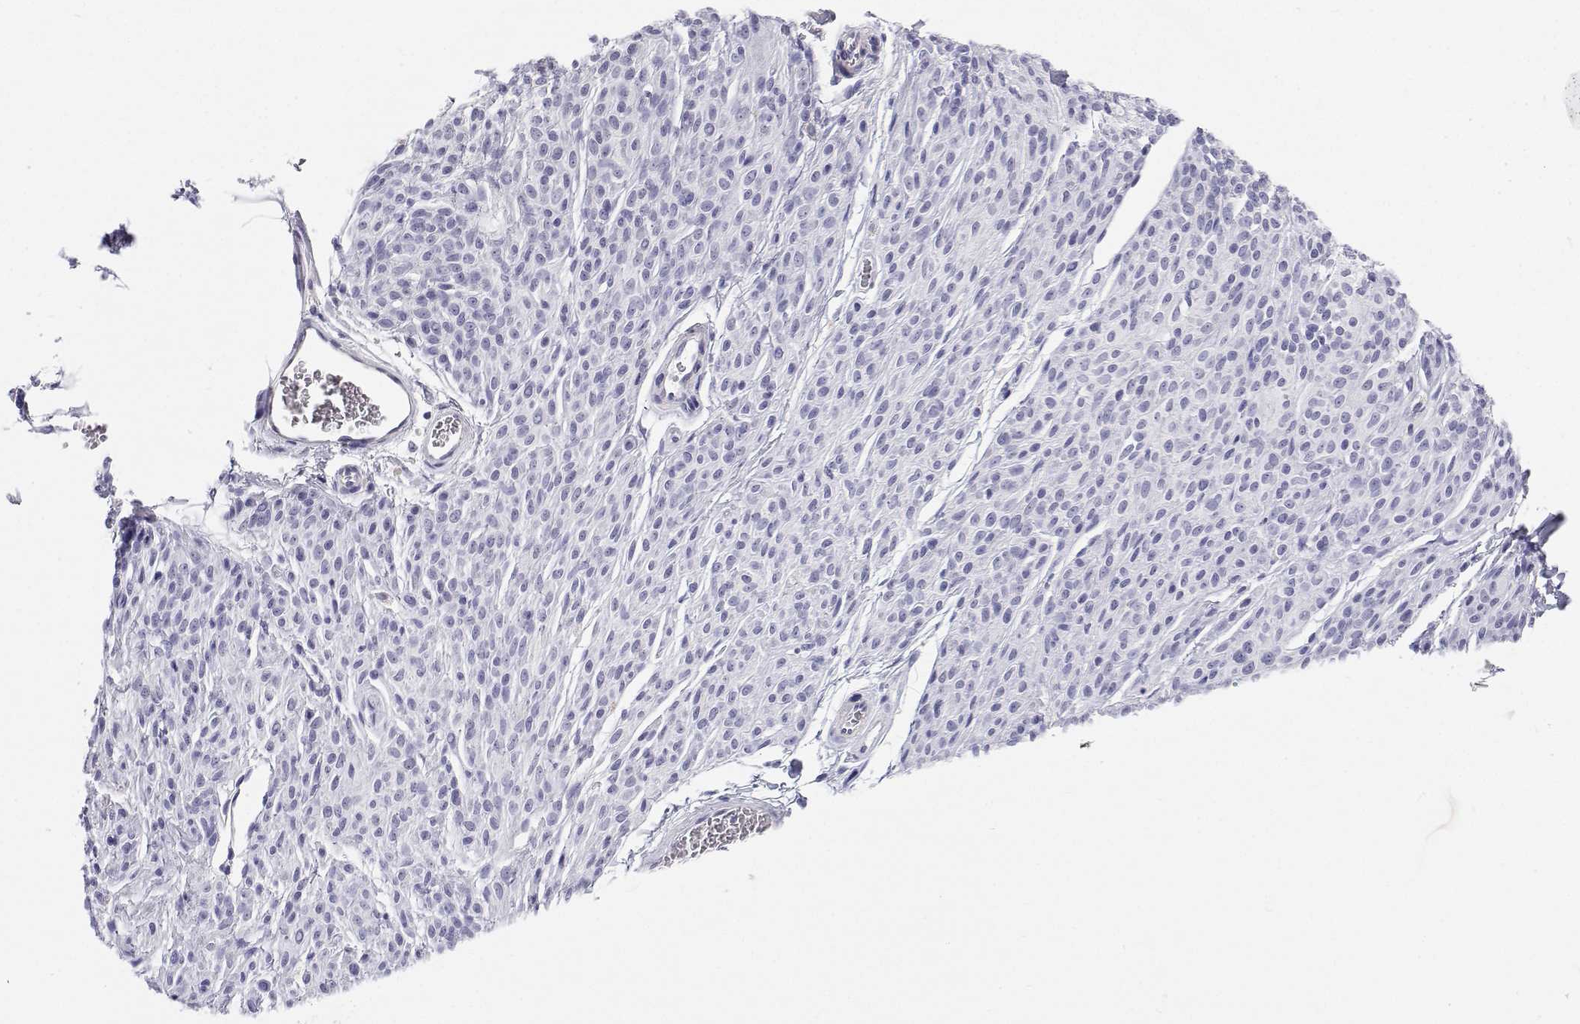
{"staining": {"intensity": "negative", "quantity": "none", "location": "none"}, "tissue": "melanoma", "cell_type": "Tumor cells", "image_type": "cancer", "snomed": [{"axis": "morphology", "description": "Malignant melanoma, NOS"}, {"axis": "topography", "description": "Skin"}], "caption": "Human malignant melanoma stained for a protein using immunohistochemistry (IHC) demonstrates no expression in tumor cells.", "gene": "BHMT", "patient": {"sex": "male", "age": 40}}